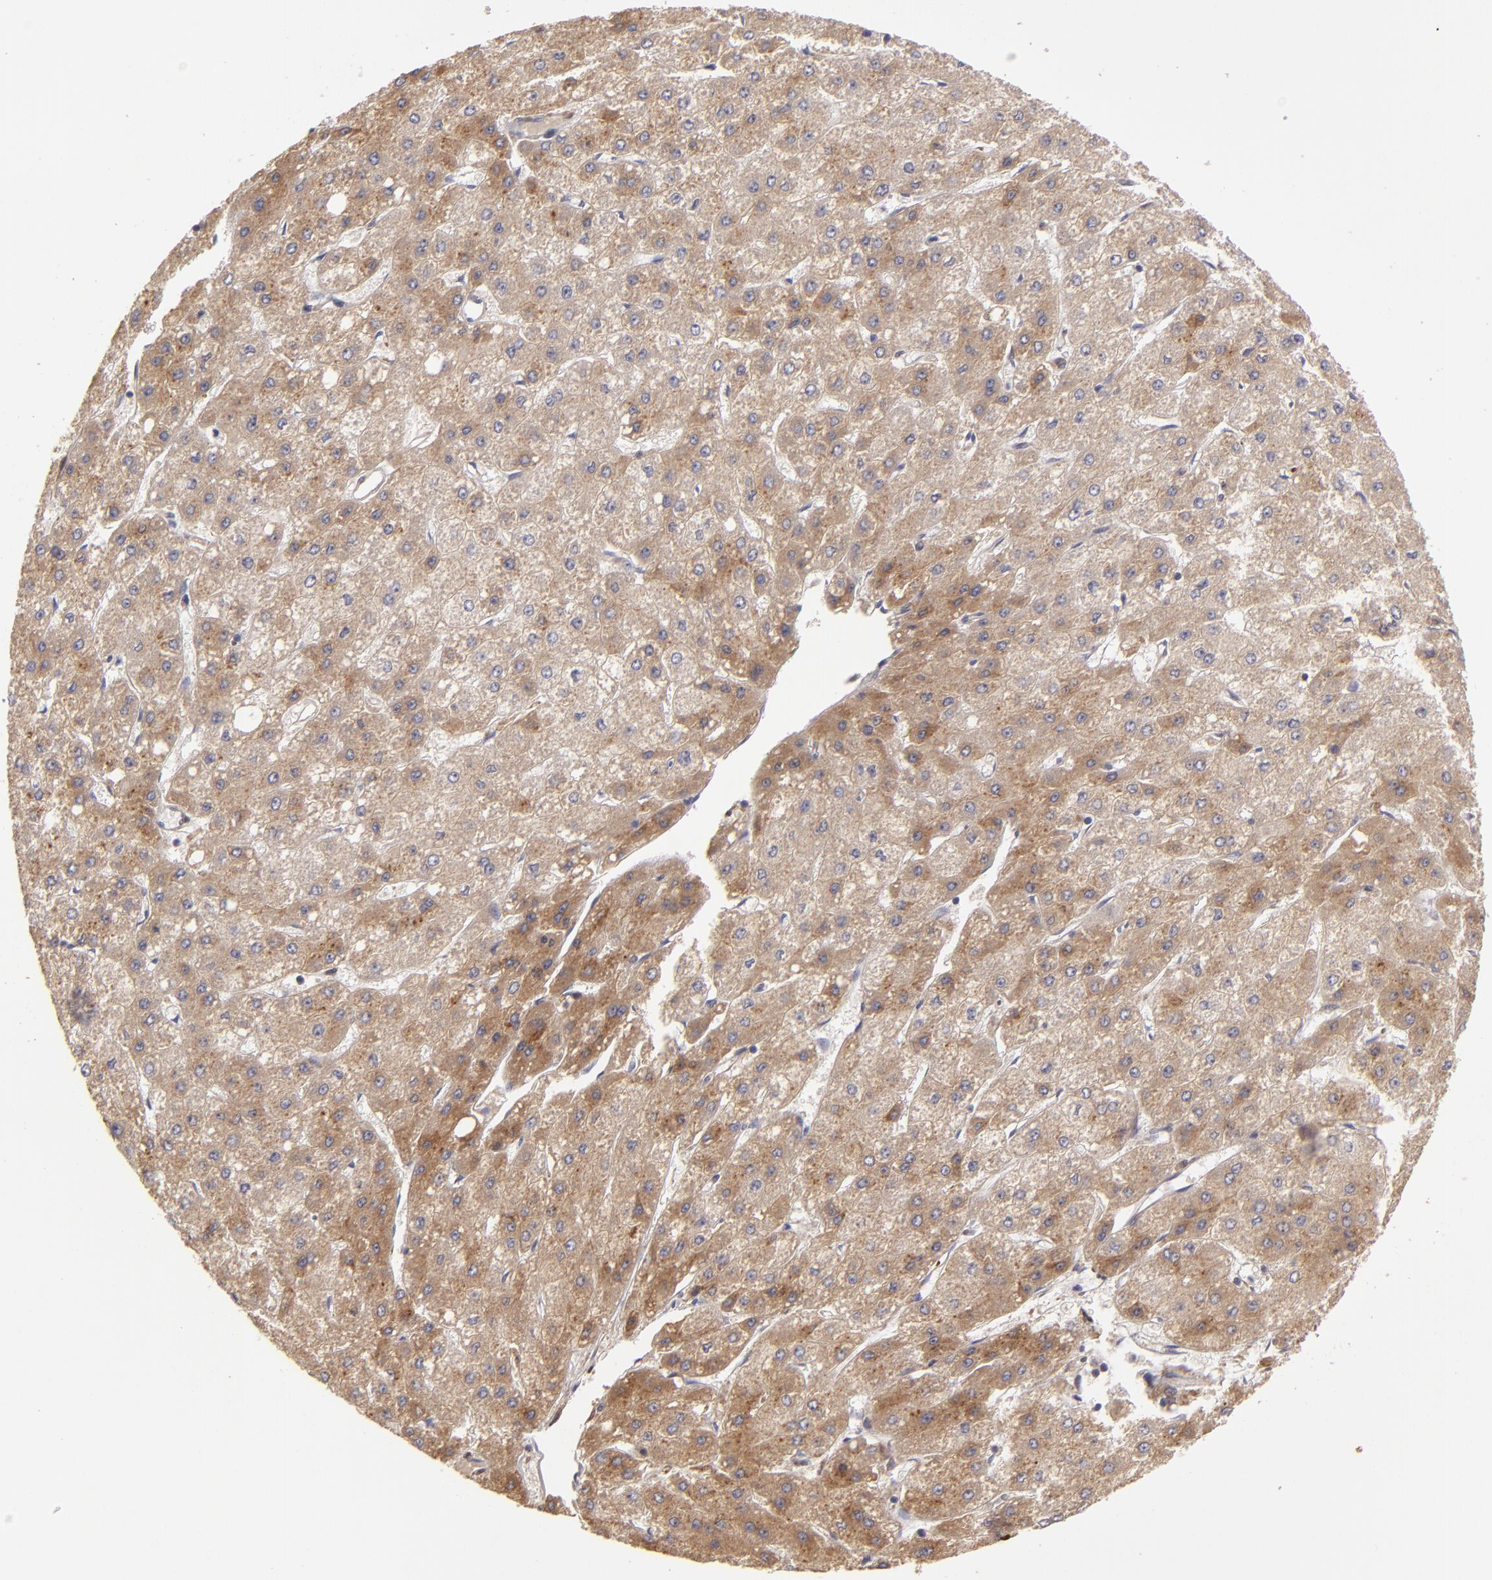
{"staining": {"intensity": "moderate", "quantity": ">75%", "location": "cytoplasmic/membranous"}, "tissue": "liver cancer", "cell_type": "Tumor cells", "image_type": "cancer", "snomed": [{"axis": "morphology", "description": "Carcinoma, Hepatocellular, NOS"}, {"axis": "topography", "description": "Liver"}], "caption": "IHC histopathology image of liver cancer stained for a protein (brown), which exhibits medium levels of moderate cytoplasmic/membranous positivity in approximately >75% of tumor cells.", "gene": "CFB", "patient": {"sex": "female", "age": 52}}